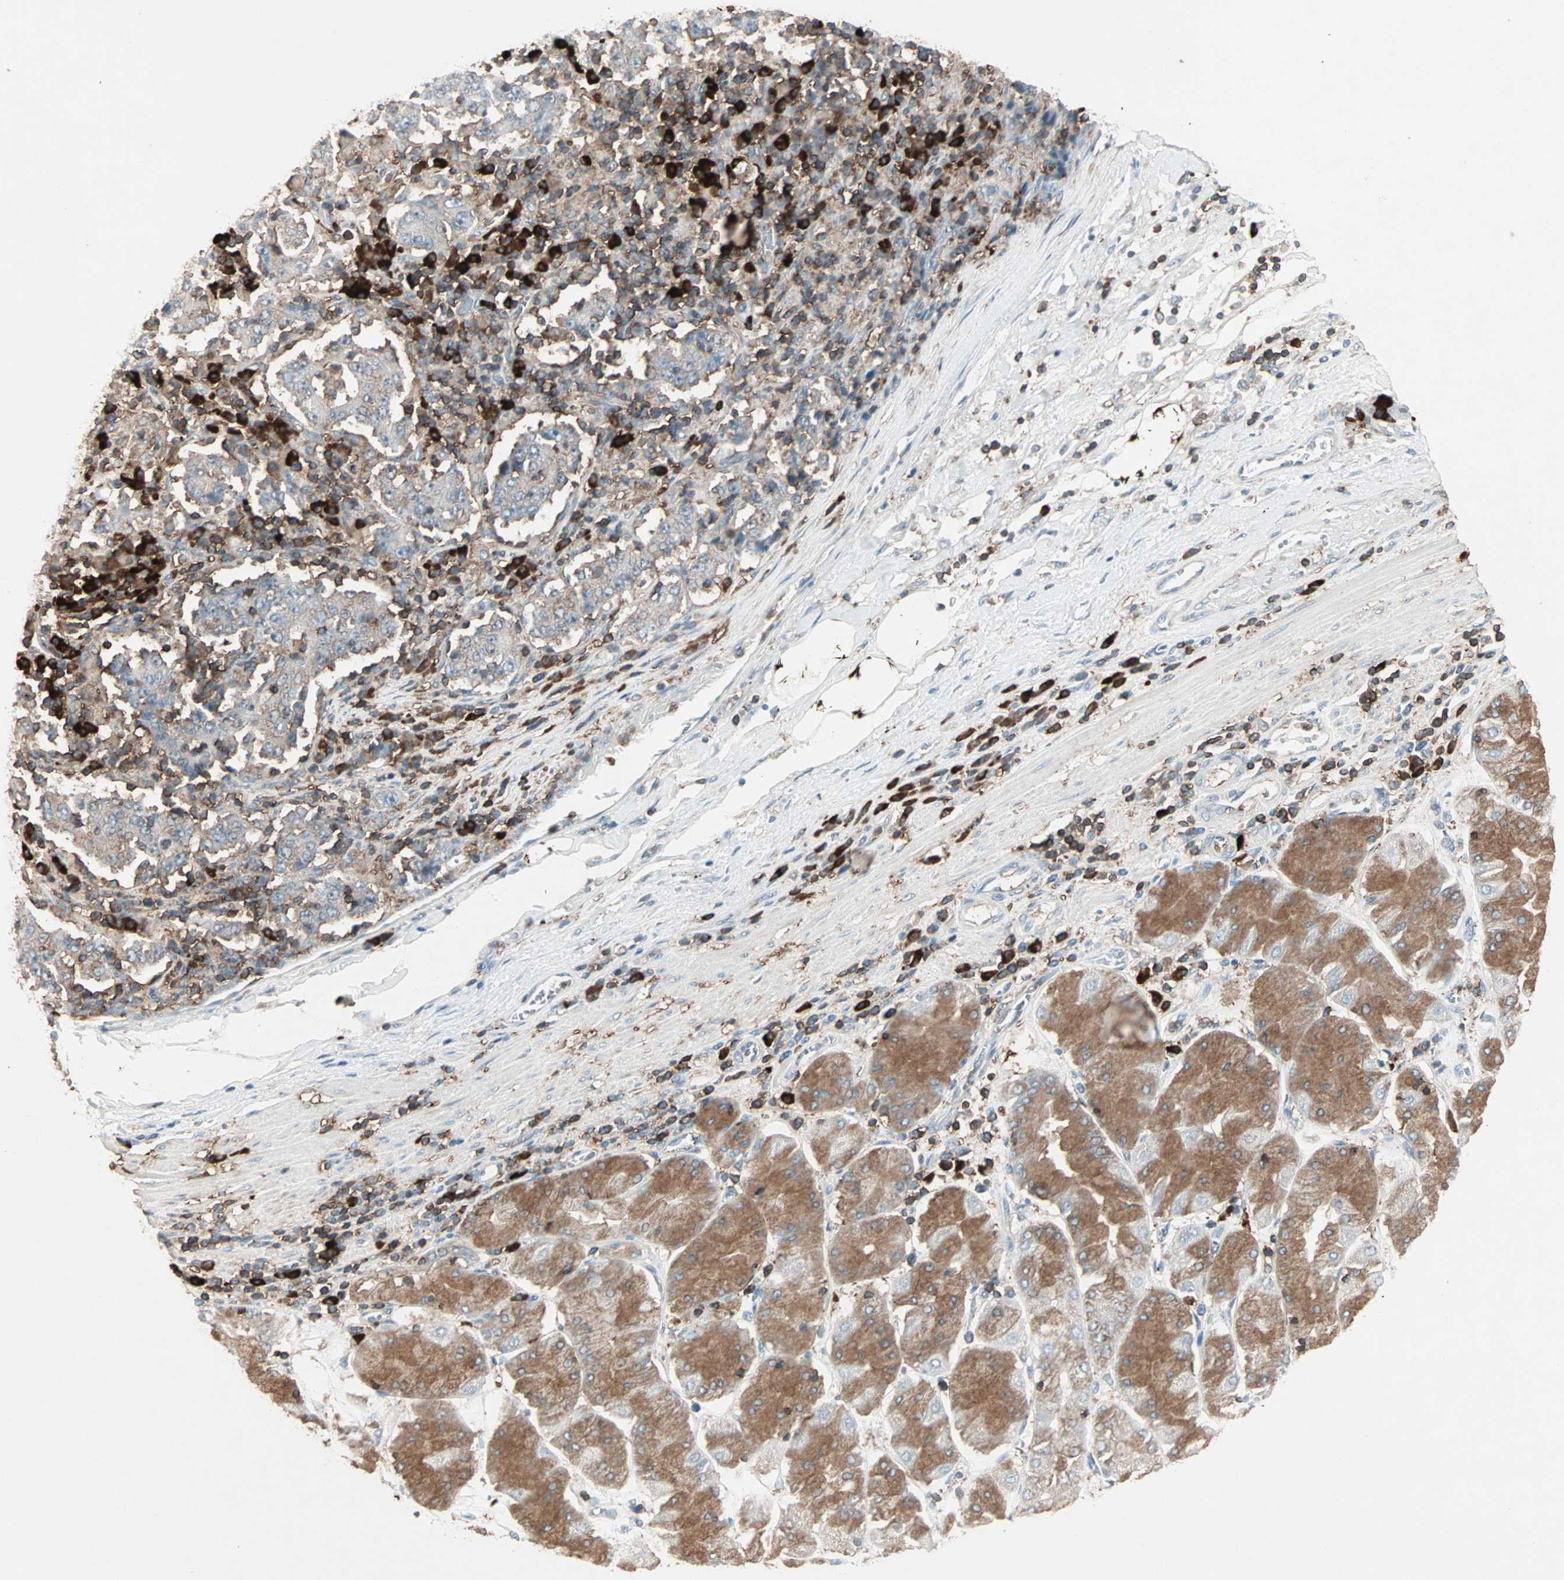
{"staining": {"intensity": "weak", "quantity": "25%-75%", "location": "cytoplasmic/membranous"}, "tissue": "stomach cancer", "cell_type": "Tumor cells", "image_type": "cancer", "snomed": [{"axis": "morphology", "description": "Normal tissue, NOS"}, {"axis": "morphology", "description": "Adenocarcinoma, NOS"}, {"axis": "topography", "description": "Stomach, upper"}, {"axis": "topography", "description": "Stomach"}], "caption": "This is an image of IHC staining of stomach cancer, which shows weak staining in the cytoplasmic/membranous of tumor cells.", "gene": "MMP3", "patient": {"sex": "male", "age": 59}}